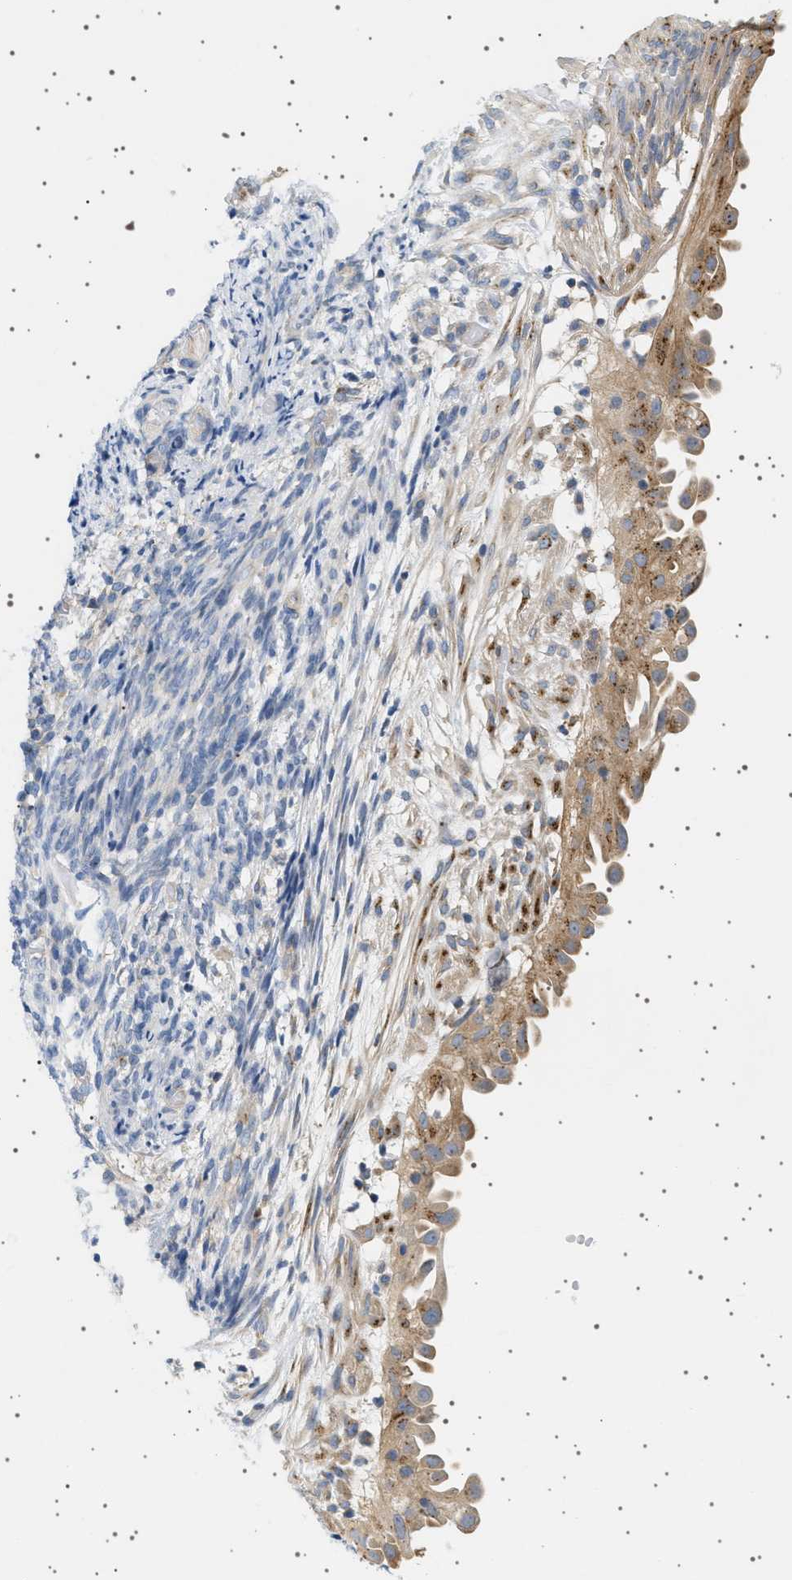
{"staining": {"intensity": "moderate", "quantity": "25%-75%", "location": "cytoplasmic/membranous"}, "tissue": "endometrial cancer", "cell_type": "Tumor cells", "image_type": "cancer", "snomed": [{"axis": "morphology", "description": "Adenocarcinoma, NOS"}, {"axis": "topography", "description": "Endometrium"}], "caption": "Endometrial cancer stained for a protein demonstrates moderate cytoplasmic/membranous positivity in tumor cells.", "gene": "ADCY10", "patient": {"sex": "female", "age": 58}}